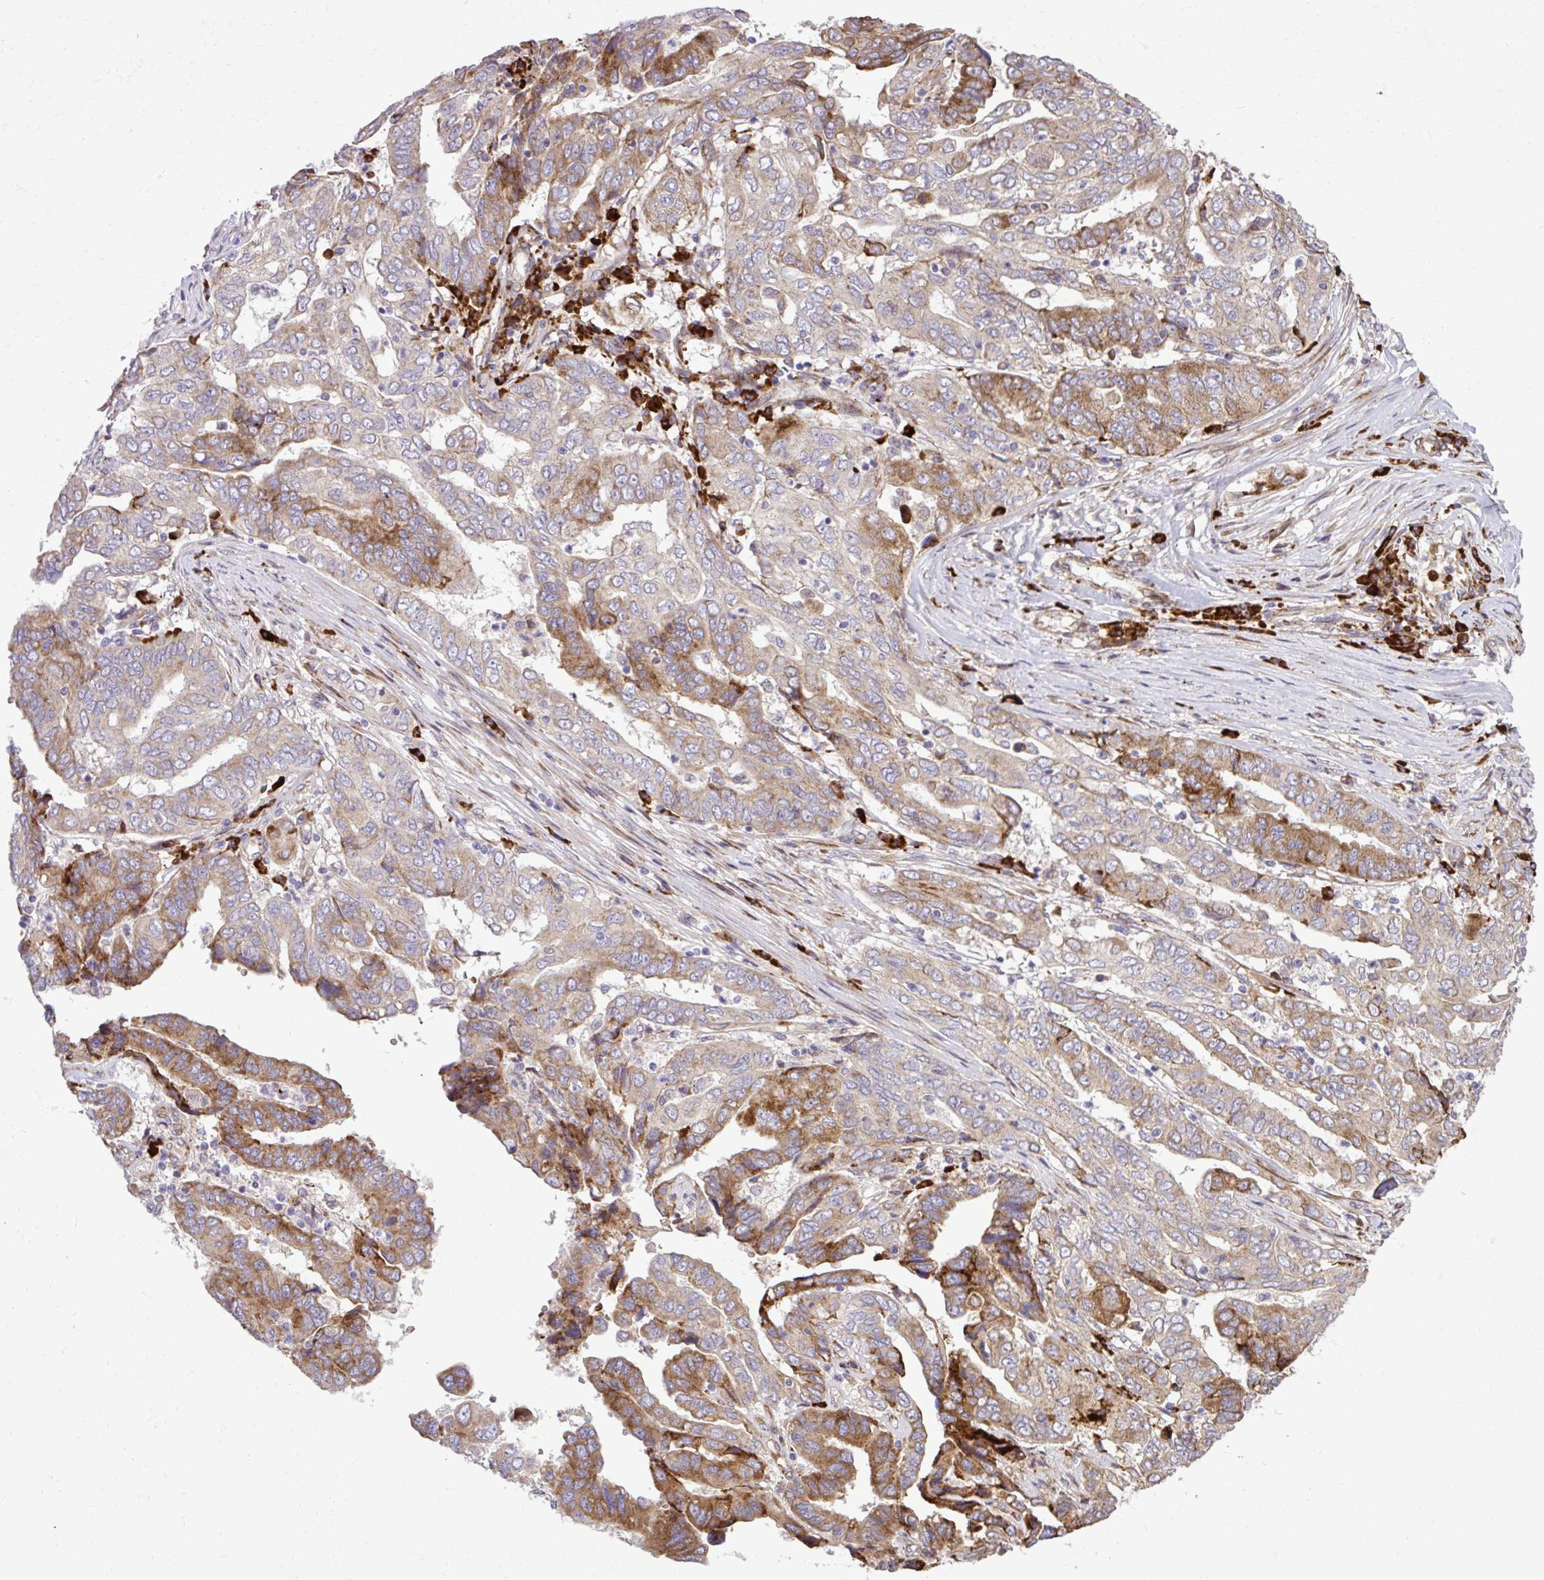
{"staining": {"intensity": "moderate", "quantity": "25%-75%", "location": "cytoplasmic/membranous"}, "tissue": "ovarian cancer", "cell_type": "Tumor cells", "image_type": "cancer", "snomed": [{"axis": "morphology", "description": "Cystadenocarcinoma, serous, NOS"}, {"axis": "topography", "description": "Ovary"}], "caption": "A photomicrograph of human serous cystadenocarcinoma (ovarian) stained for a protein reveals moderate cytoplasmic/membranous brown staining in tumor cells.", "gene": "LIMS1", "patient": {"sex": "female", "age": 79}}